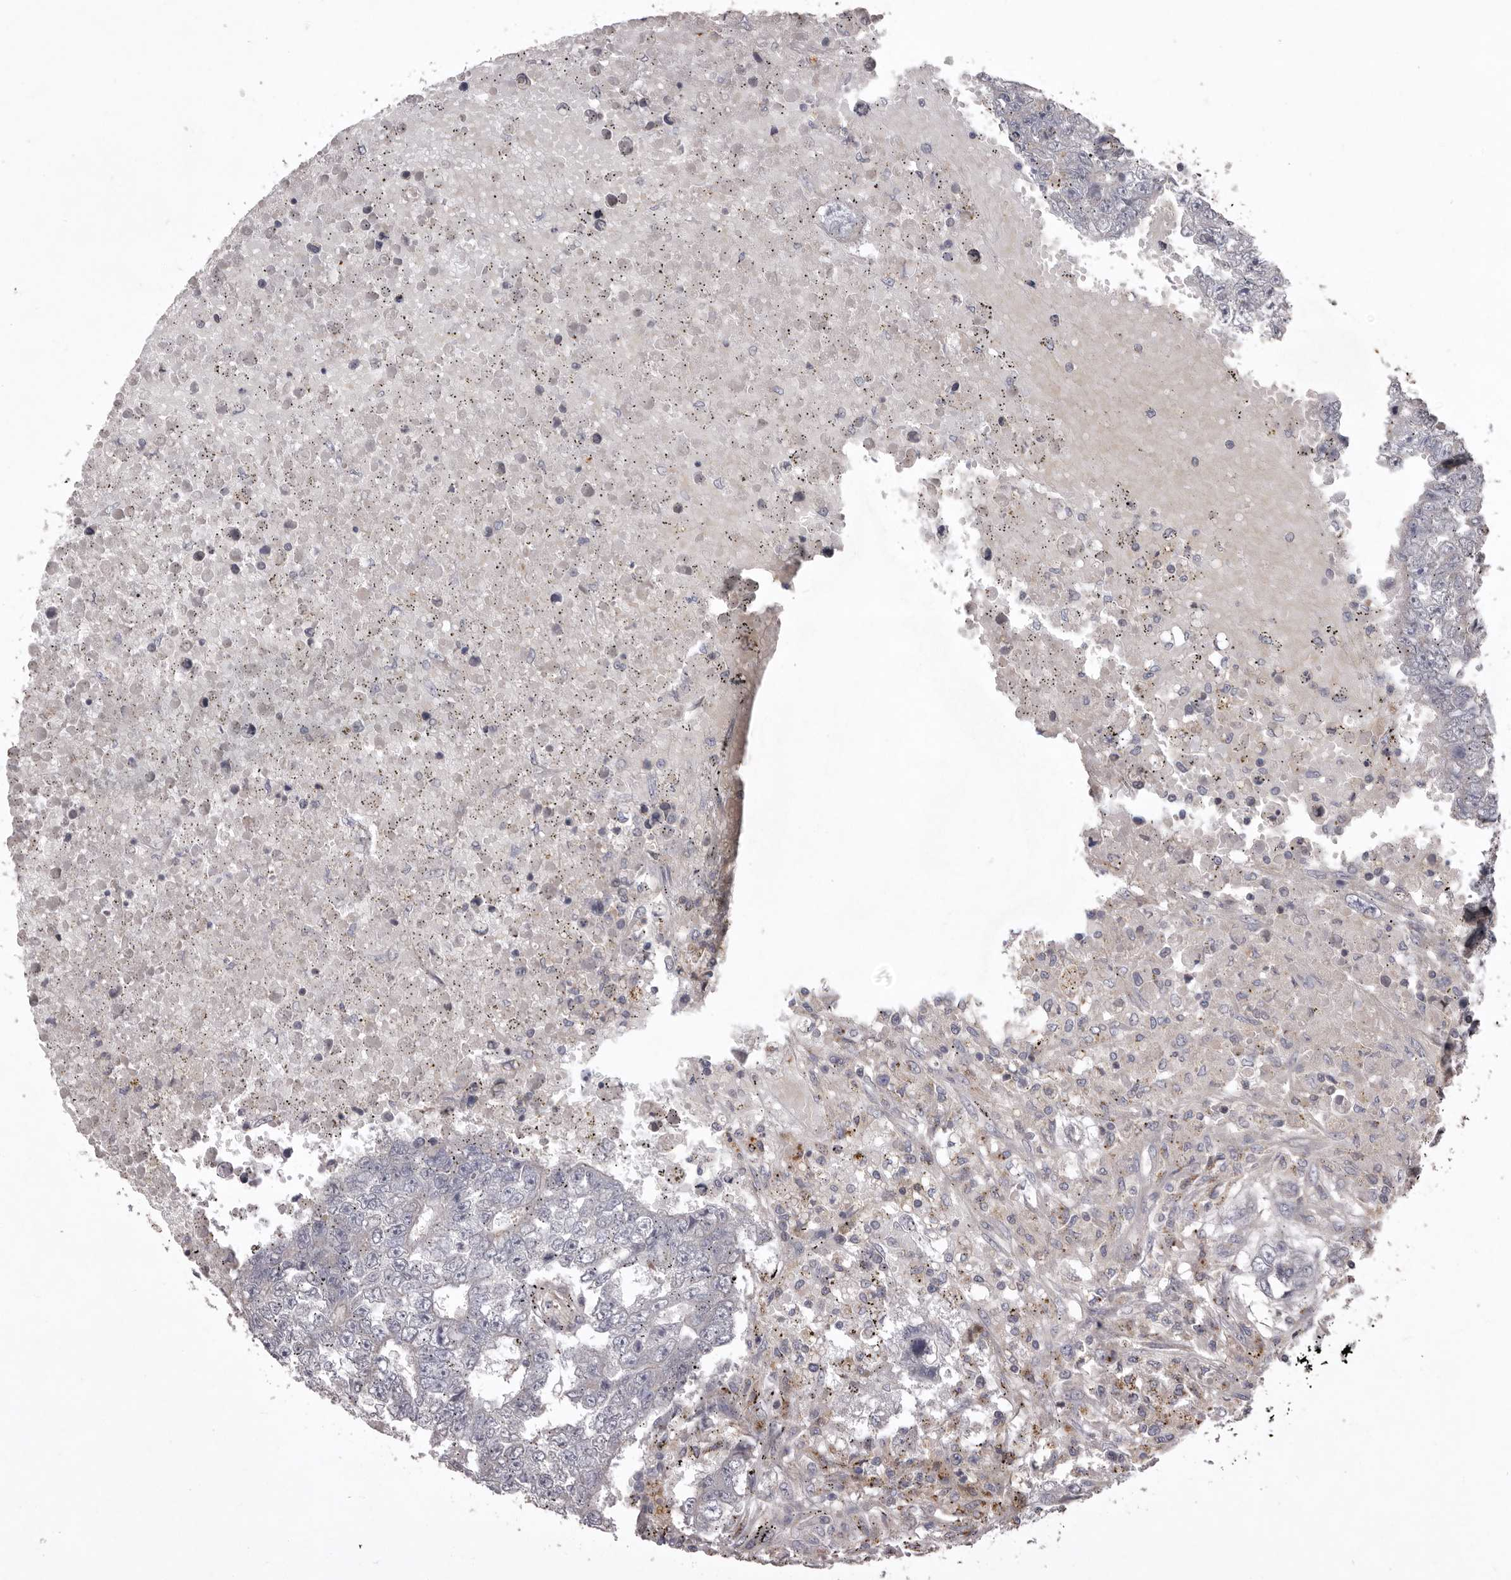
{"staining": {"intensity": "negative", "quantity": "none", "location": "none"}, "tissue": "testis cancer", "cell_type": "Tumor cells", "image_type": "cancer", "snomed": [{"axis": "morphology", "description": "Carcinoma, Embryonal, NOS"}, {"axis": "topography", "description": "Testis"}], "caption": "Tumor cells show no significant protein staining in testis embryonal carcinoma. Nuclei are stained in blue.", "gene": "WDR47", "patient": {"sex": "male", "age": 25}}